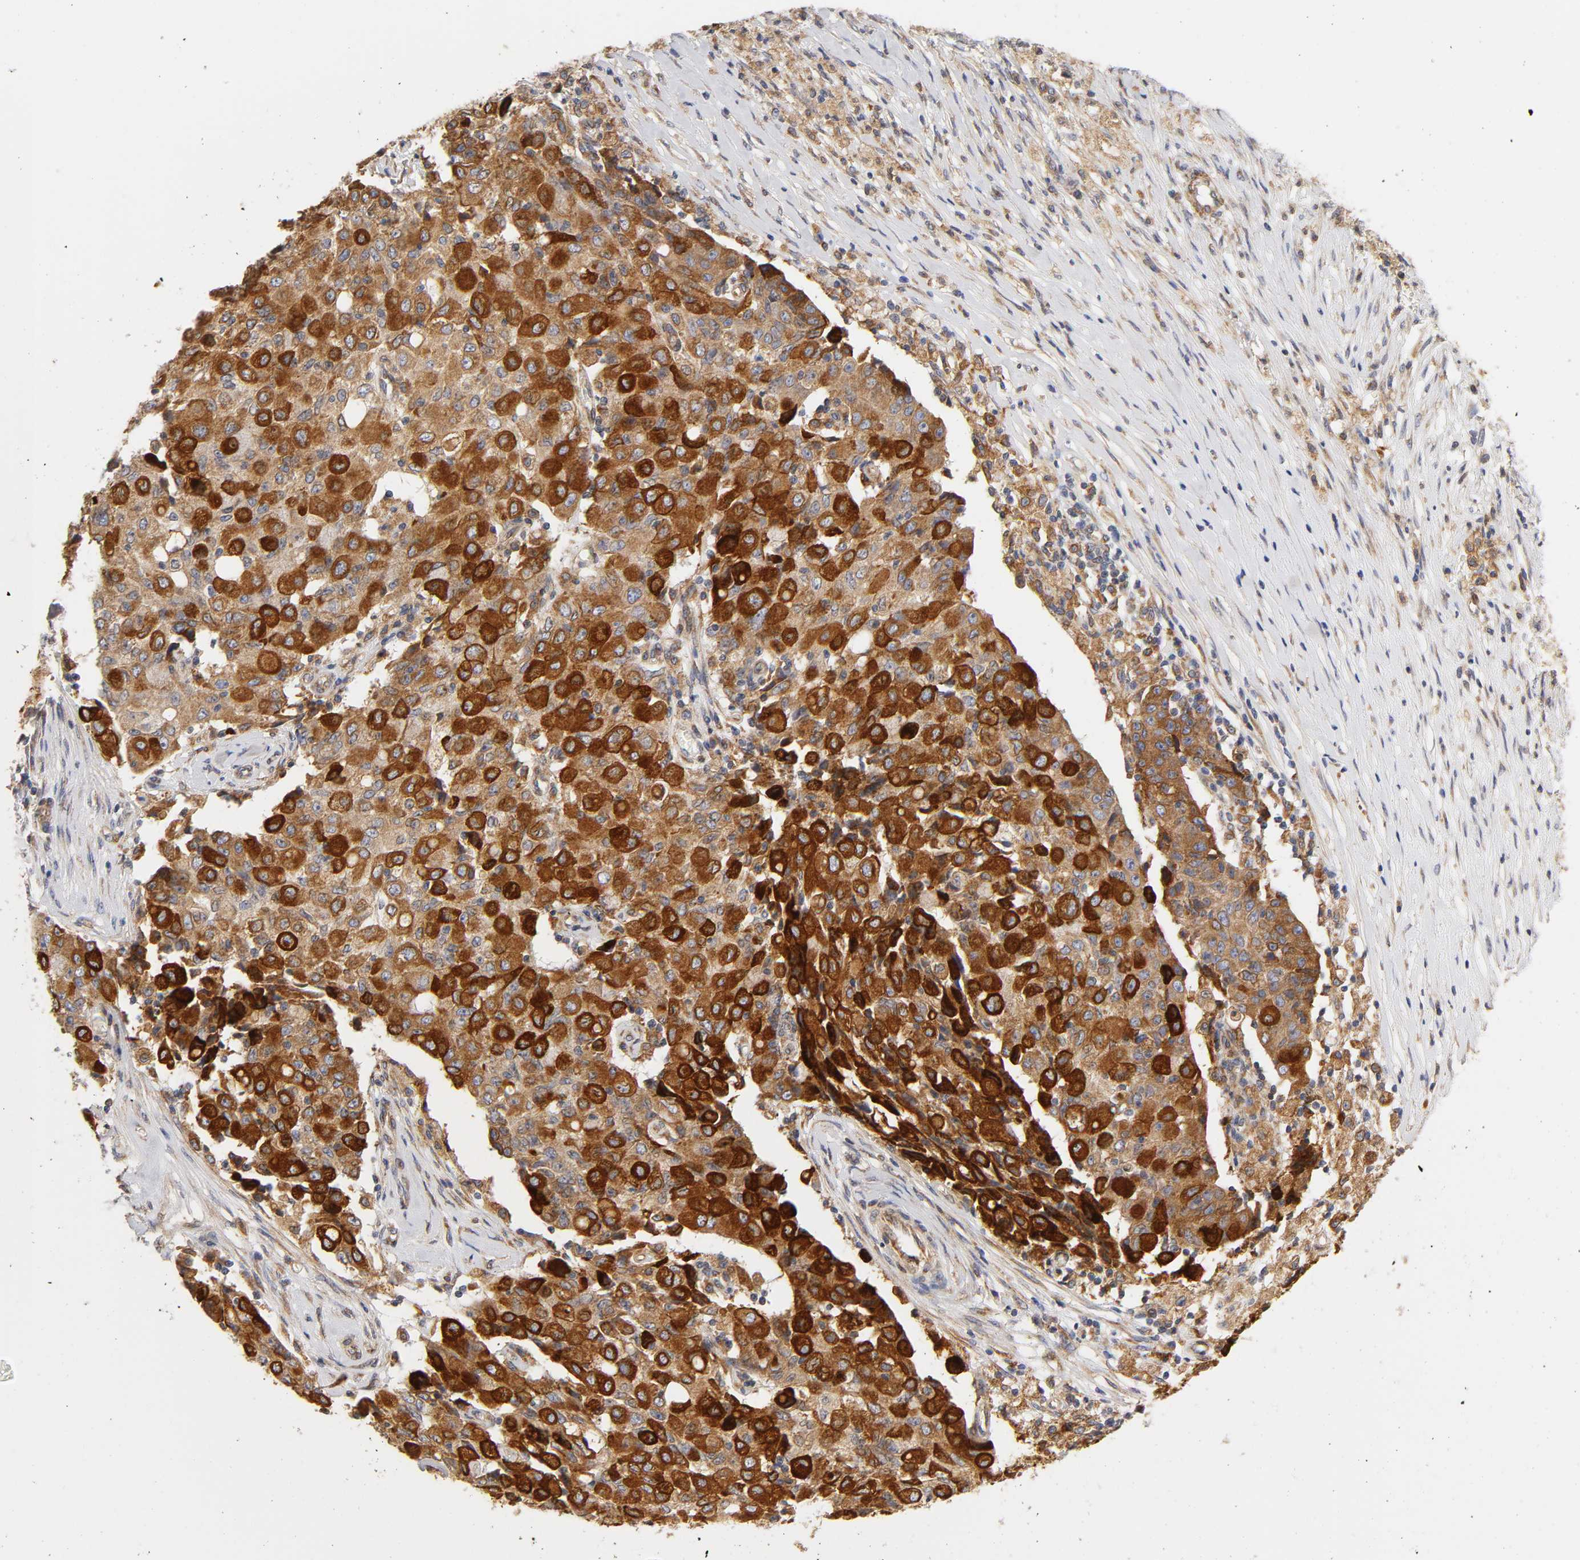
{"staining": {"intensity": "strong", "quantity": ">75%", "location": "cytoplasmic/membranous"}, "tissue": "ovarian cancer", "cell_type": "Tumor cells", "image_type": "cancer", "snomed": [{"axis": "morphology", "description": "Carcinoma, endometroid"}, {"axis": "topography", "description": "Ovary"}], "caption": "Immunohistochemistry (IHC) micrograph of human endometroid carcinoma (ovarian) stained for a protein (brown), which demonstrates high levels of strong cytoplasmic/membranous expression in about >75% of tumor cells.", "gene": "POR", "patient": {"sex": "female", "age": 42}}